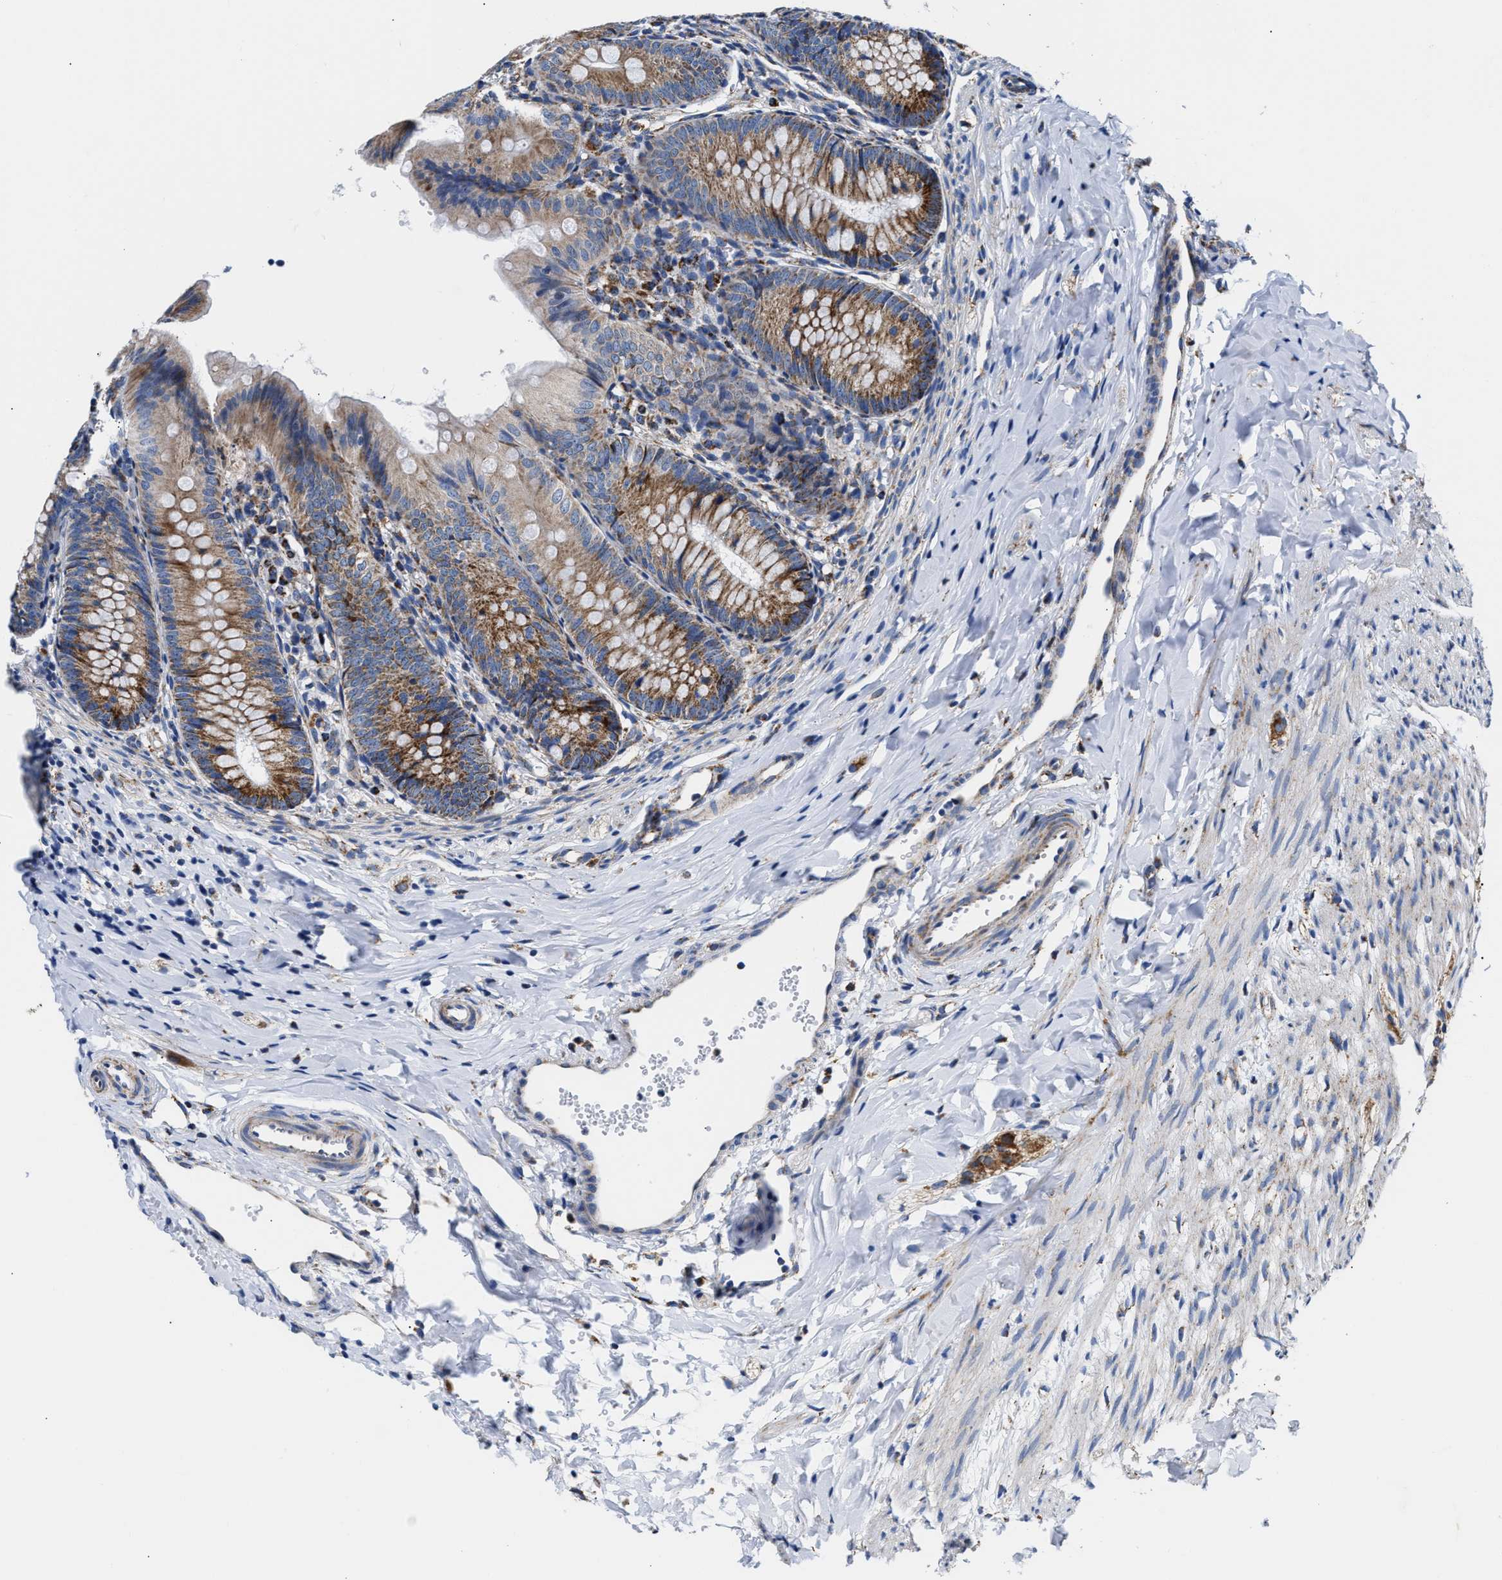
{"staining": {"intensity": "moderate", "quantity": ">75%", "location": "cytoplasmic/membranous"}, "tissue": "appendix", "cell_type": "Glandular cells", "image_type": "normal", "snomed": [{"axis": "morphology", "description": "Normal tissue, NOS"}, {"axis": "topography", "description": "Appendix"}], "caption": "Protein staining of normal appendix shows moderate cytoplasmic/membranous positivity in about >75% of glandular cells. The protein of interest is stained brown, and the nuclei are stained in blue (DAB IHC with brightfield microscopy, high magnification).", "gene": "ACADVL", "patient": {"sex": "male", "age": 1}}